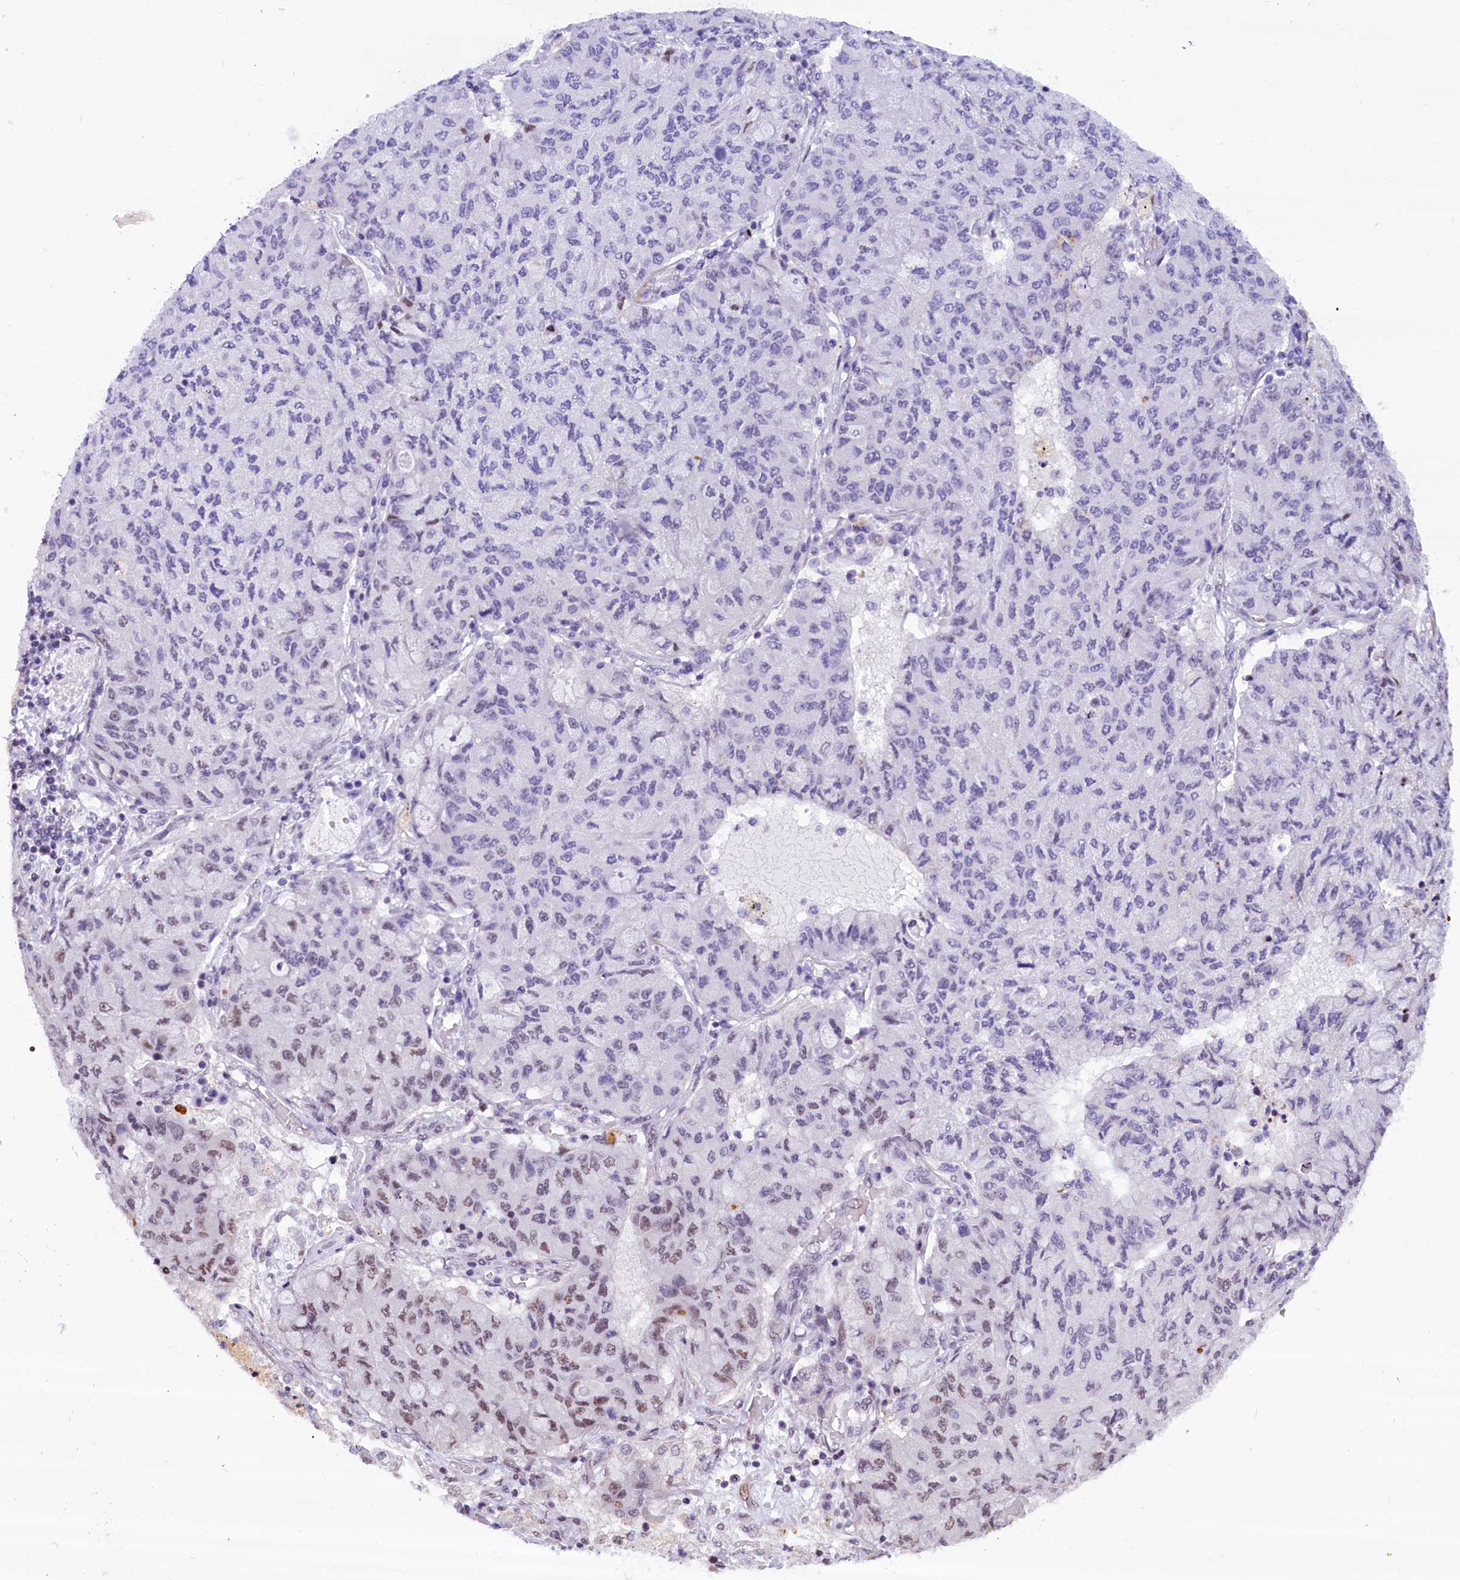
{"staining": {"intensity": "weak", "quantity": "<25%", "location": "nuclear"}, "tissue": "lung cancer", "cell_type": "Tumor cells", "image_type": "cancer", "snomed": [{"axis": "morphology", "description": "Squamous cell carcinoma, NOS"}, {"axis": "topography", "description": "Lung"}], "caption": "This is an immunohistochemistry (IHC) histopathology image of lung cancer. There is no expression in tumor cells.", "gene": "CDYL2", "patient": {"sex": "male", "age": 74}}